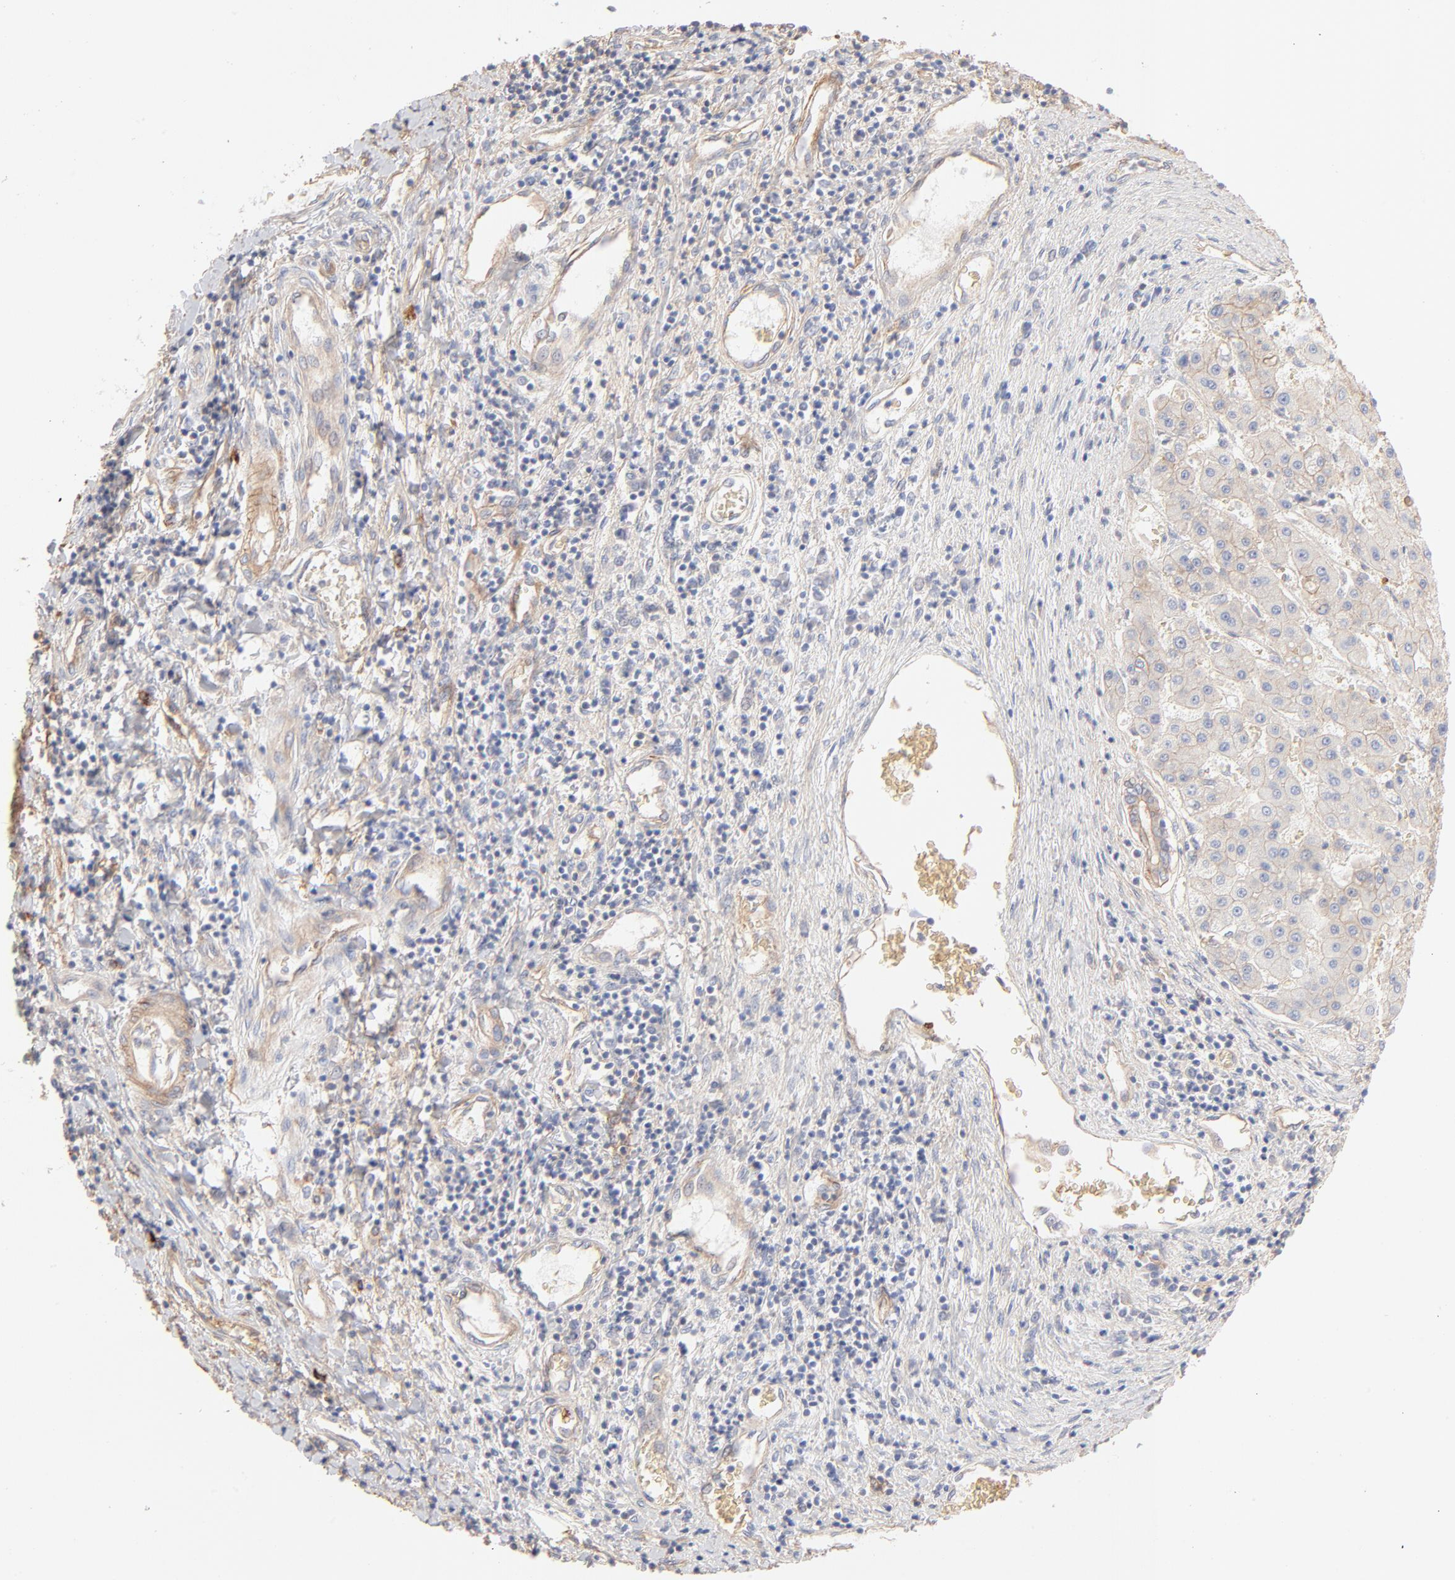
{"staining": {"intensity": "weak", "quantity": ">75%", "location": "cytoplasmic/membranous"}, "tissue": "liver cancer", "cell_type": "Tumor cells", "image_type": "cancer", "snomed": [{"axis": "morphology", "description": "Carcinoma, Hepatocellular, NOS"}, {"axis": "topography", "description": "Liver"}], "caption": "A brown stain shows weak cytoplasmic/membranous staining of a protein in human liver hepatocellular carcinoma tumor cells.", "gene": "SPTB", "patient": {"sex": "male", "age": 24}}